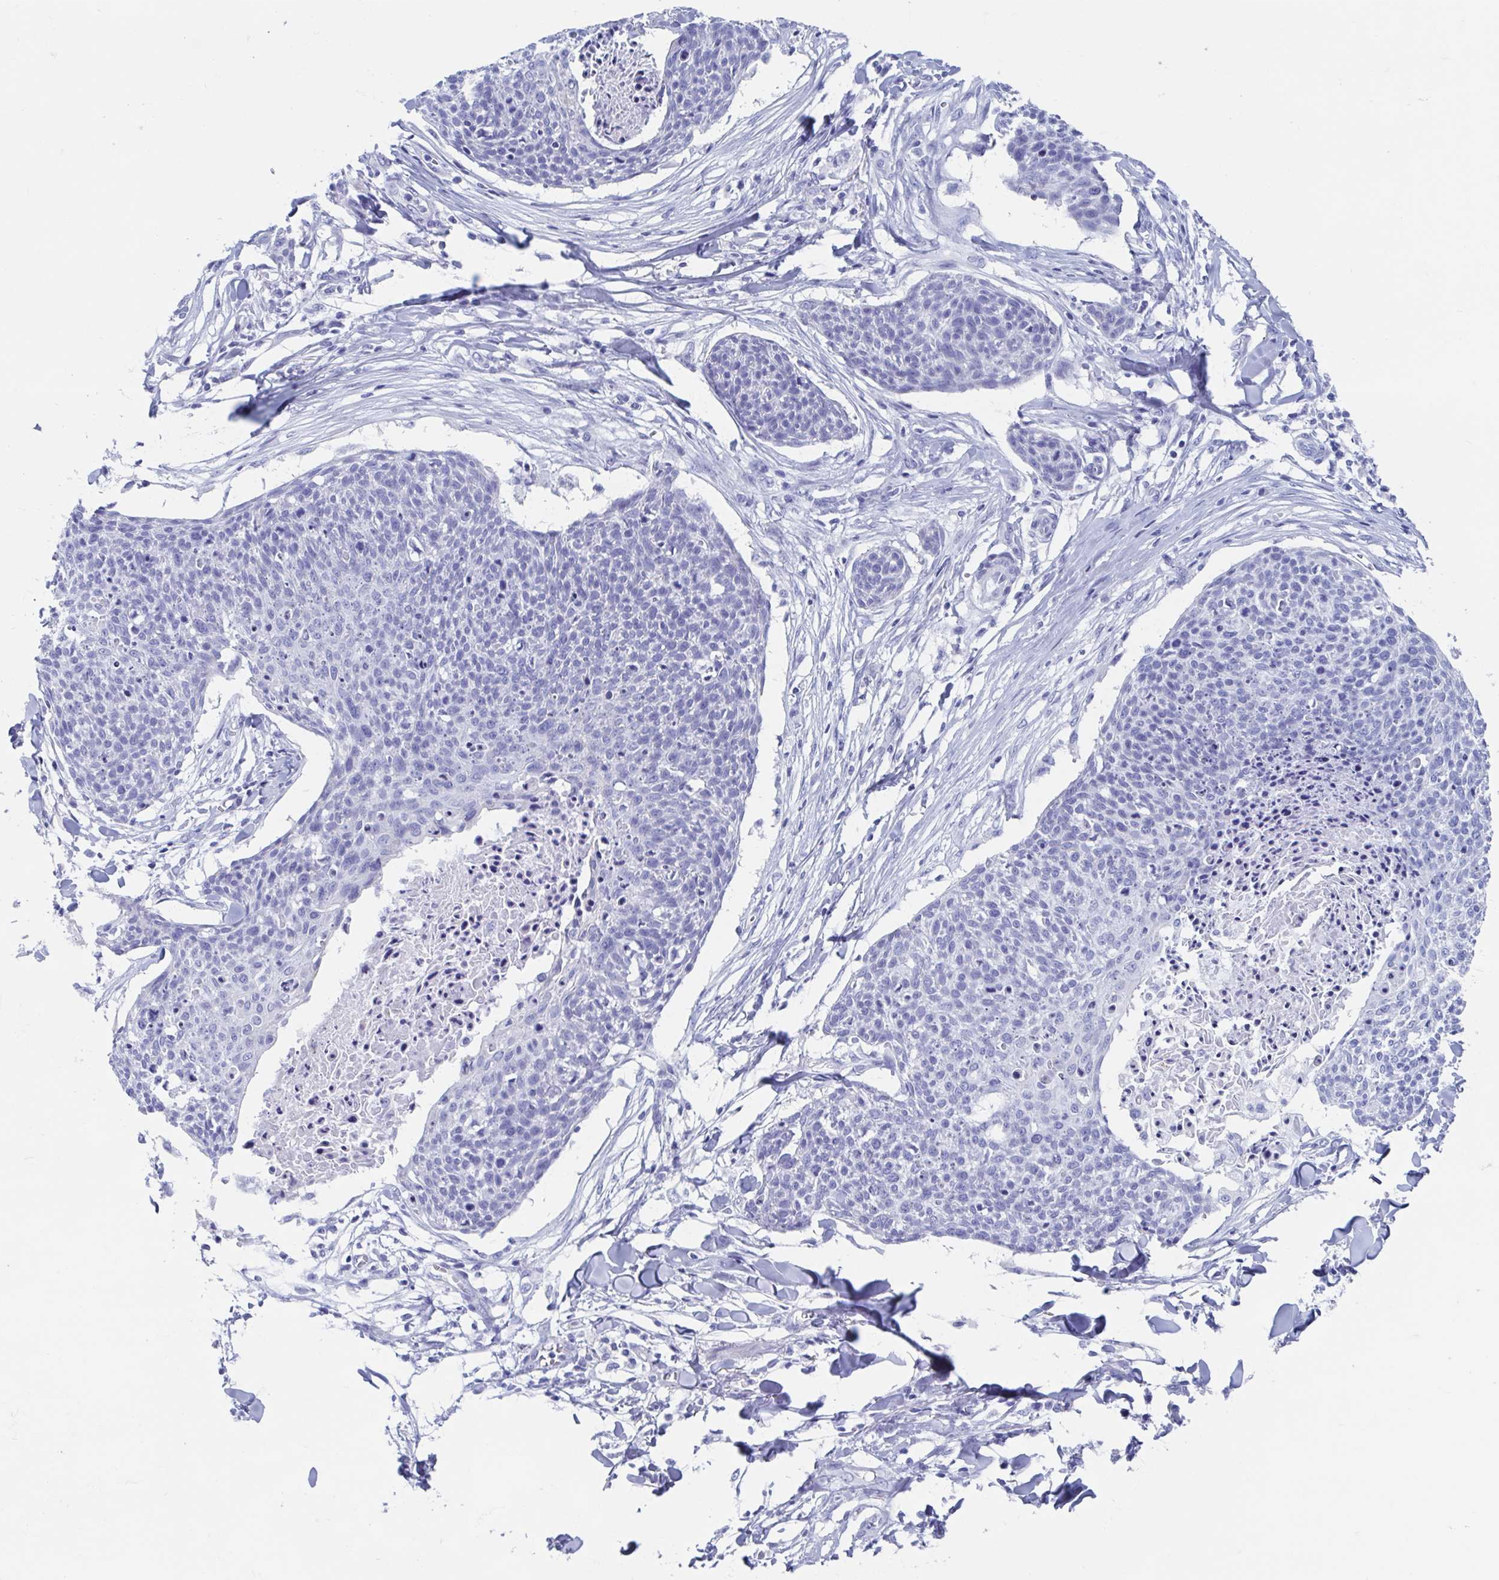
{"staining": {"intensity": "negative", "quantity": "none", "location": "none"}, "tissue": "skin cancer", "cell_type": "Tumor cells", "image_type": "cancer", "snomed": [{"axis": "morphology", "description": "Squamous cell carcinoma, NOS"}, {"axis": "topography", "description": "Skin"}, {"axis": "topography", "description": "Vulva"}], "caption": "Human skin cancer (squamous cell carcinoma) stained for a protein using IHC displays no expression in tumor cells.", "gene": "SHCBP1L", "patient": {"sex": "female", "age": 75}}